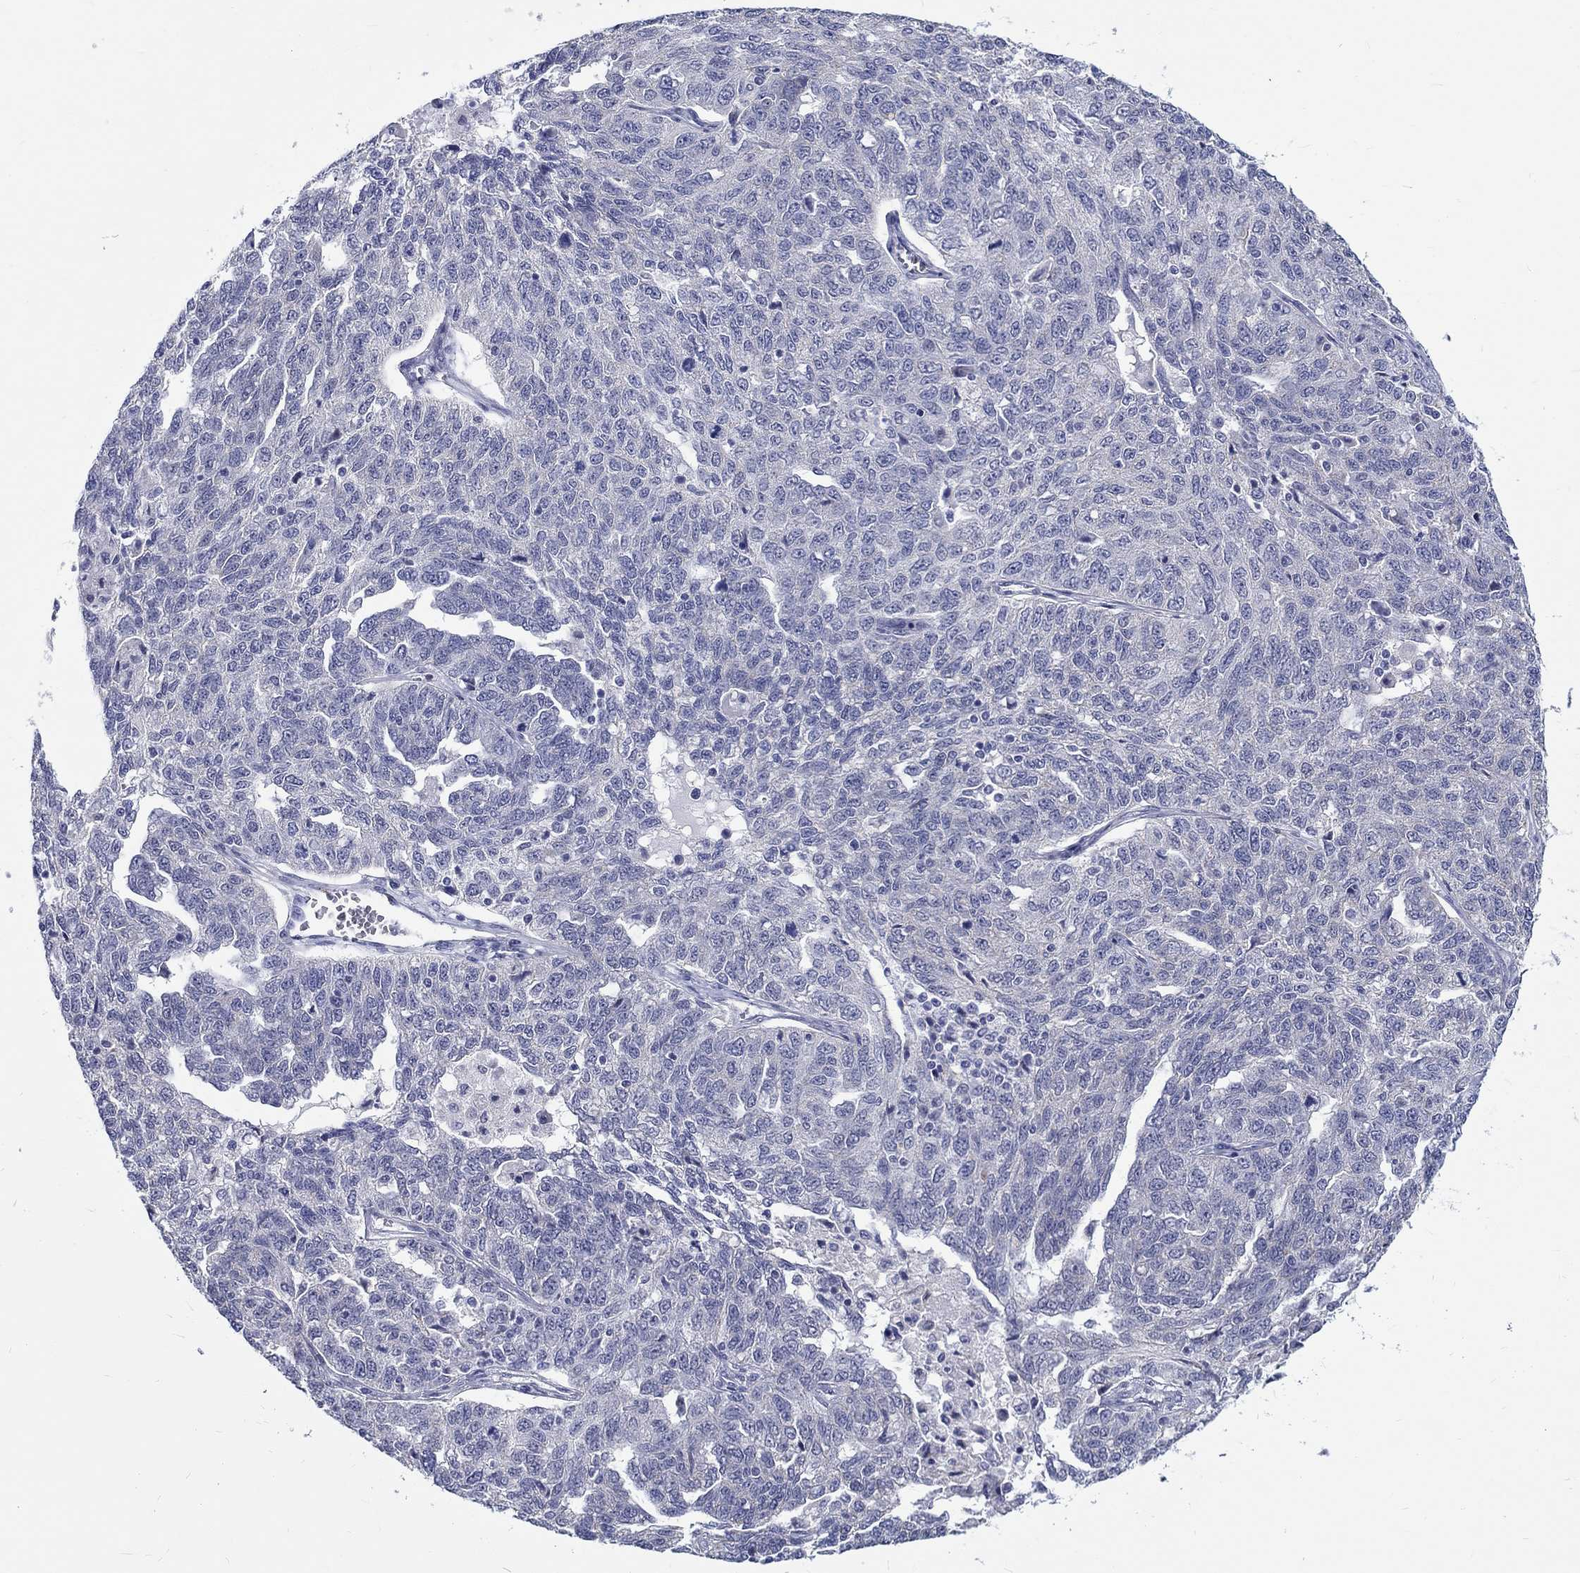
{"staining": {"intensity": "negative", "quantity": "none", "location": "none"}, "tissue": "ovarian cancer", "cell_type": "Tumor cells", "image_type": "cancer", "snomed": [{"axis": "morphology", "description": "Cystadenocarcinoma, serous, NOS"}, {"axis": "topography", "description": "Ovary"}], "caption": "Immunohistochemistry photomicrograph of human serous cystadenocarcinoma (ovarian) stained for a protein (brown), which exhibits no staining in tumor cells.", "gene": "ST6GALNAC1", "patient": {"sex": "female", "age": 71}}